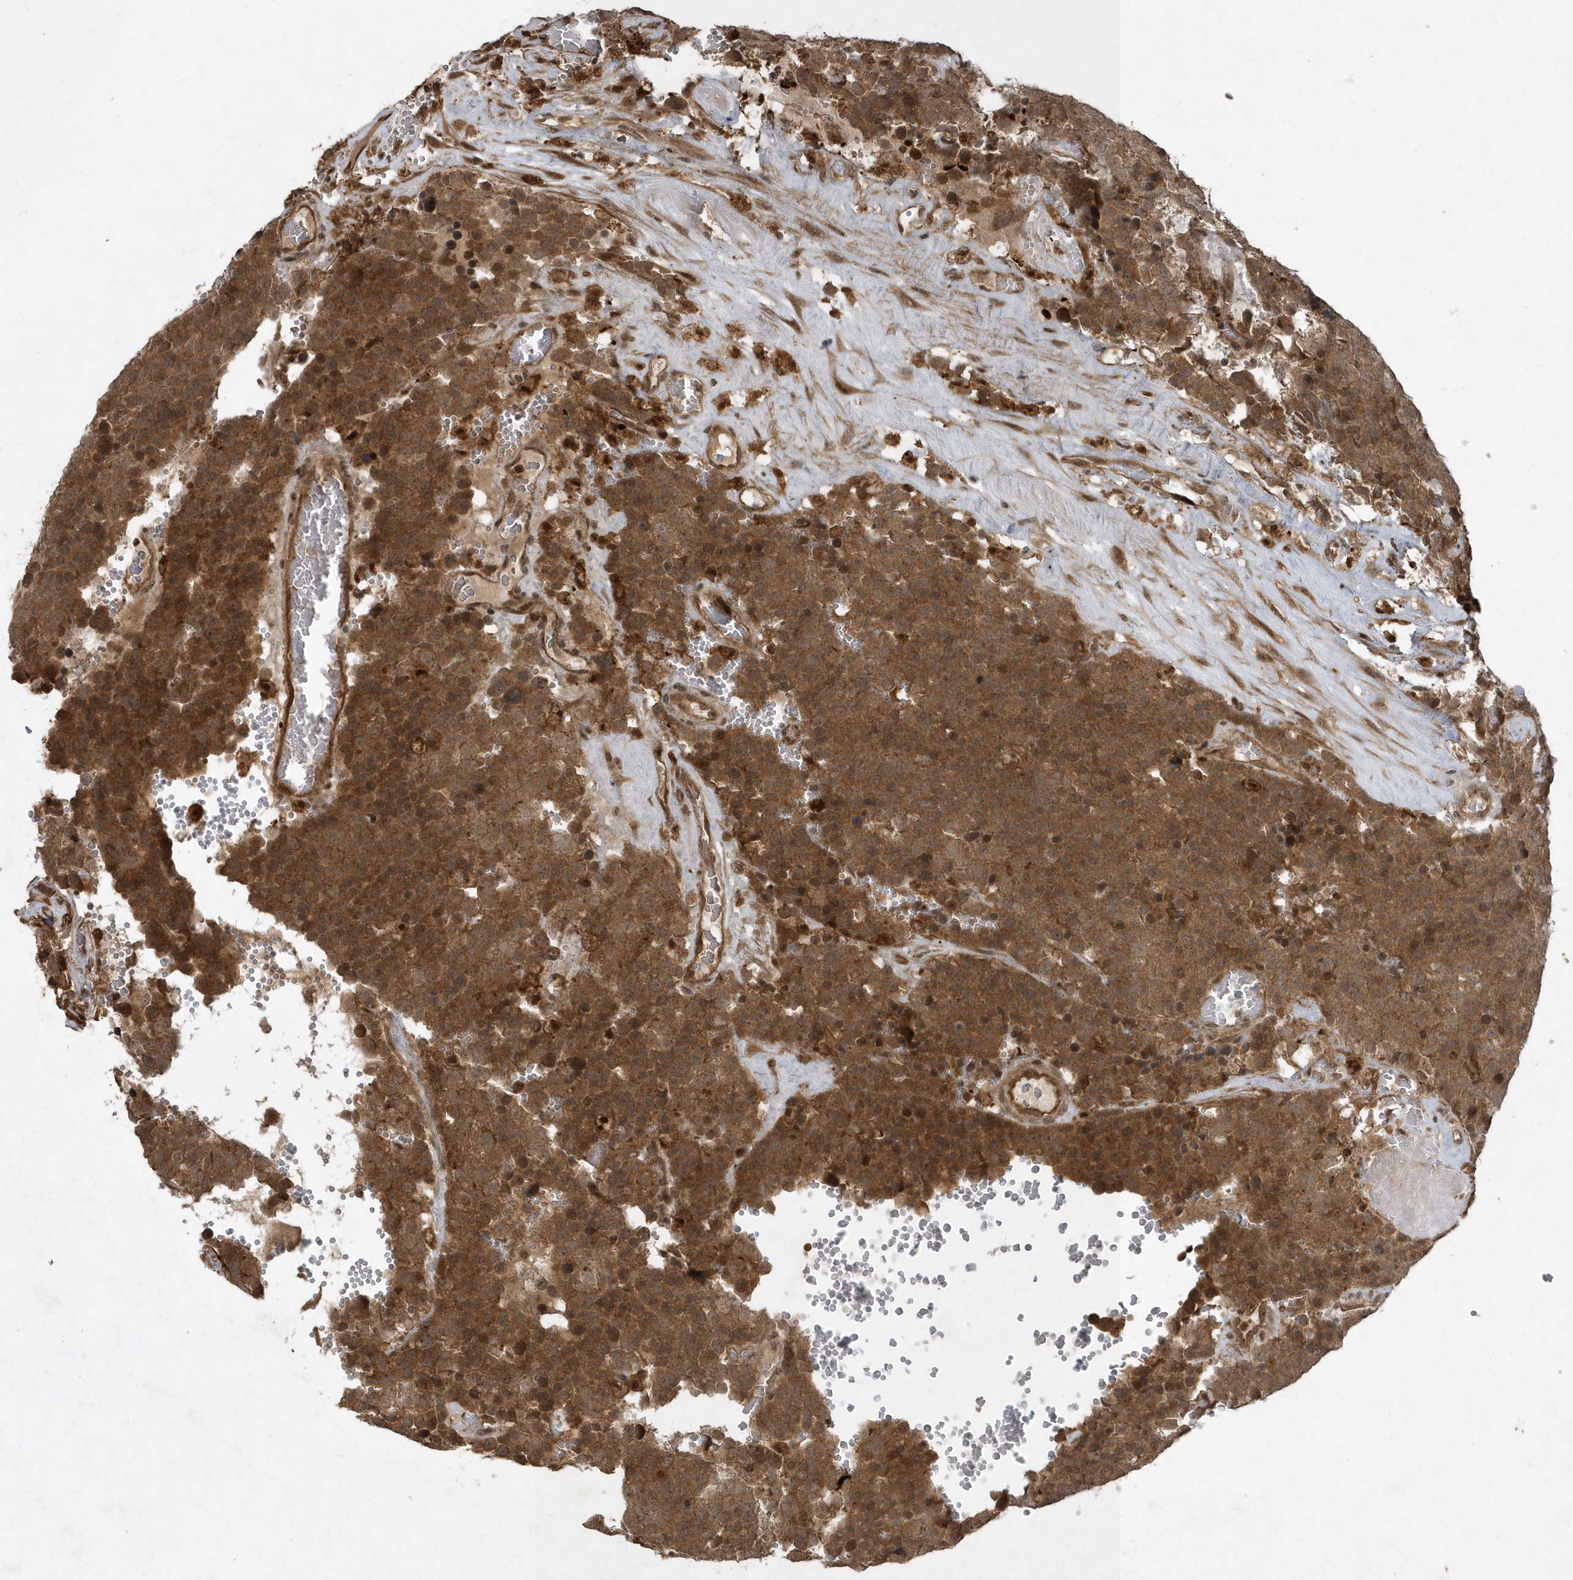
{"staining": {"intensity": "strong", "quantity": ">75%", "location": "cytoplasmic/membranous"}, "tissue": "testis cancer", "cell_type": "Tumor cells", "image_type": "cancer", "snomed": [{"axis": "morphology", "description": "Seminoma, NOS"}, {"axis": "topography", "description": "Testis"}], "caption": "Seminoma (testis) stained with a brown dye shows strong cytoplasmic/membranous positive expression in about >75% of tumor cells.", "gene": "LACC1", "patient": {"sex": "male", "age": 71}}